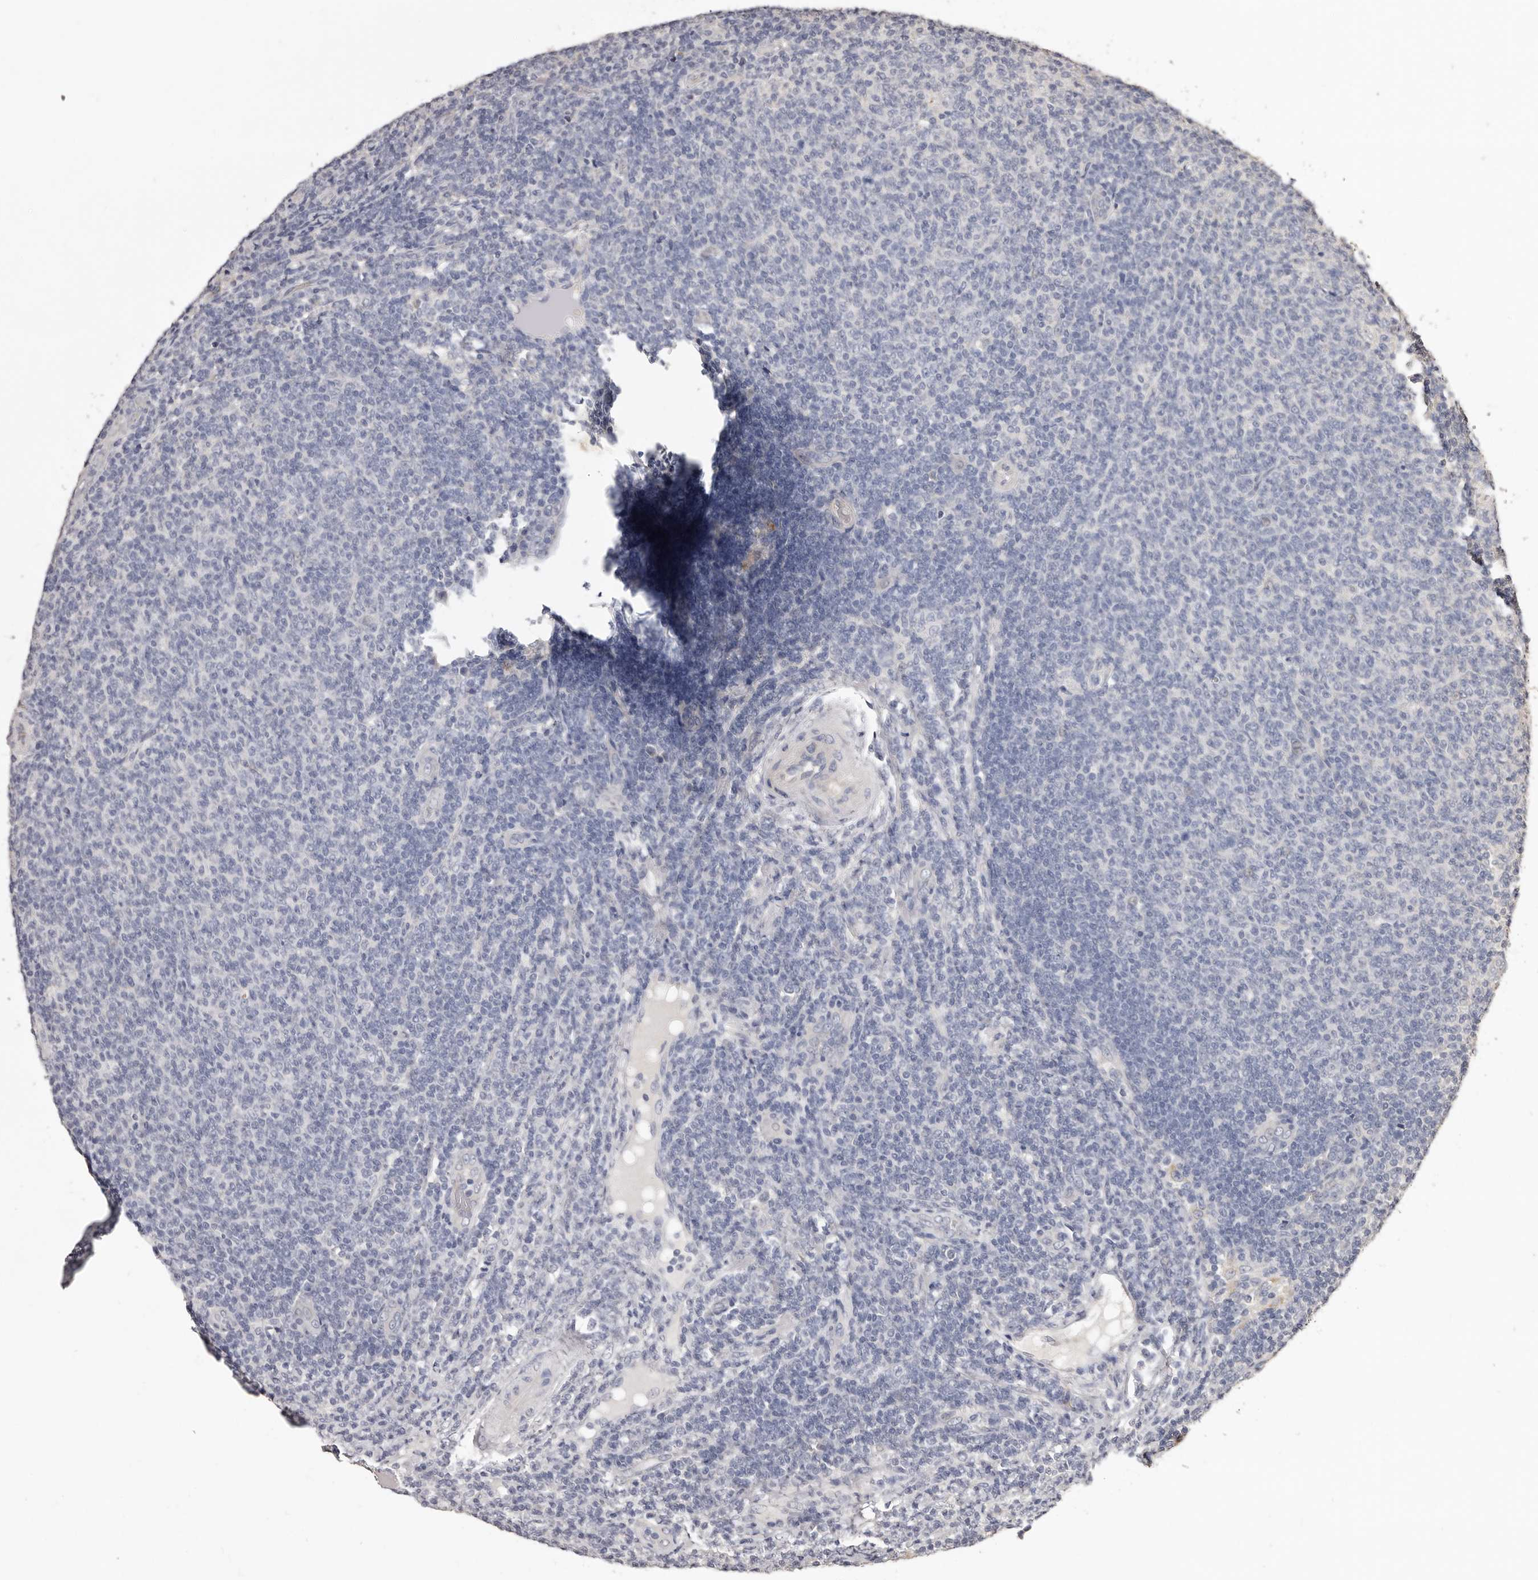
{"staining": {"intensity": "negative", "quantity": "none", "location": "none"}, "tissue": "lymphoma", "cell_type": "Tumor cells", "image_type": "cancer", "snomed": [{"axis": "morphology", "description": "Malignant lymphoma, non-Hodgkin's type, Low grade"}, {"axis": "topography", "description": "Lymph node"}], "caption": "This histopathology image is of low-grade malignant lymphoma, non-Hodgkin's type stained with immunohistochemistry to label a protein in brown with the nuclei are counter-stained blue. There is no expression in tumor cells. (Immunohistochemistry (ihc), brightfield microscopy, high magnification).", "gene": "ETNK1", "patient": {"sex": "male", "age": 66}}